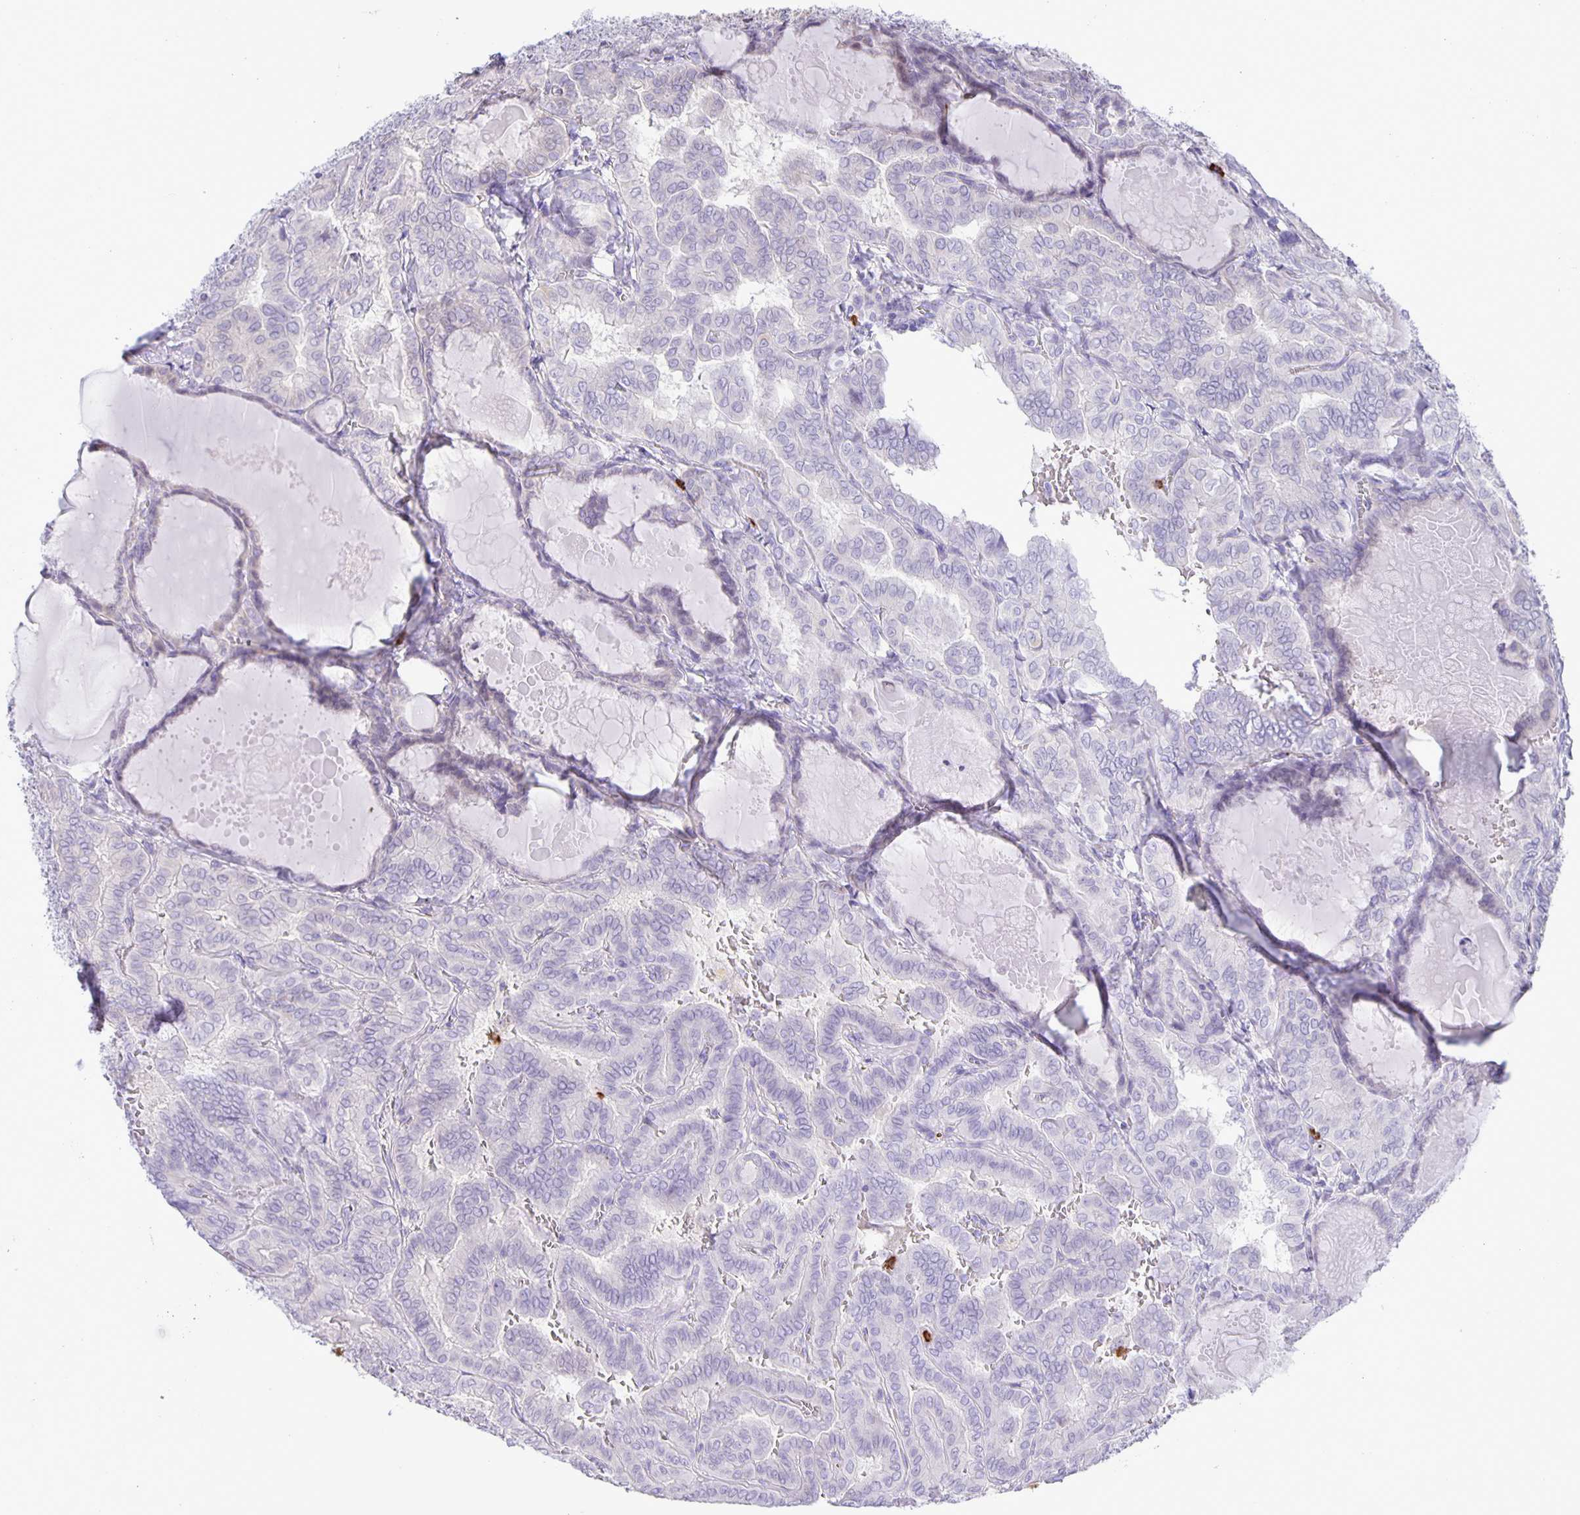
{"staining": {"intensity": "negative", "quantity": "none", "location": "none"}, "tissue": "thyroid cancer", "cell_type": "Tumor cells", "image_type": "cancer", "snomed": [{"axis": "morphology", "description": "Papillary adenocarcinoma, NOS"}, {"axis": "topography", "description": "Thyroid gland"}], "caption": "Tumor cells are negative for protein expression in human thyroid cancer (papillary adenocarcinoma). Brightfield microscopy of immunohistochemistry (IHC) stained with DAB (3,3'-diaminobenzidine) (brown) and hematoxylin (blue), captured at high magnification.", "gene": "ADCK1", "patient": {"sex": "female", "age": 46}}